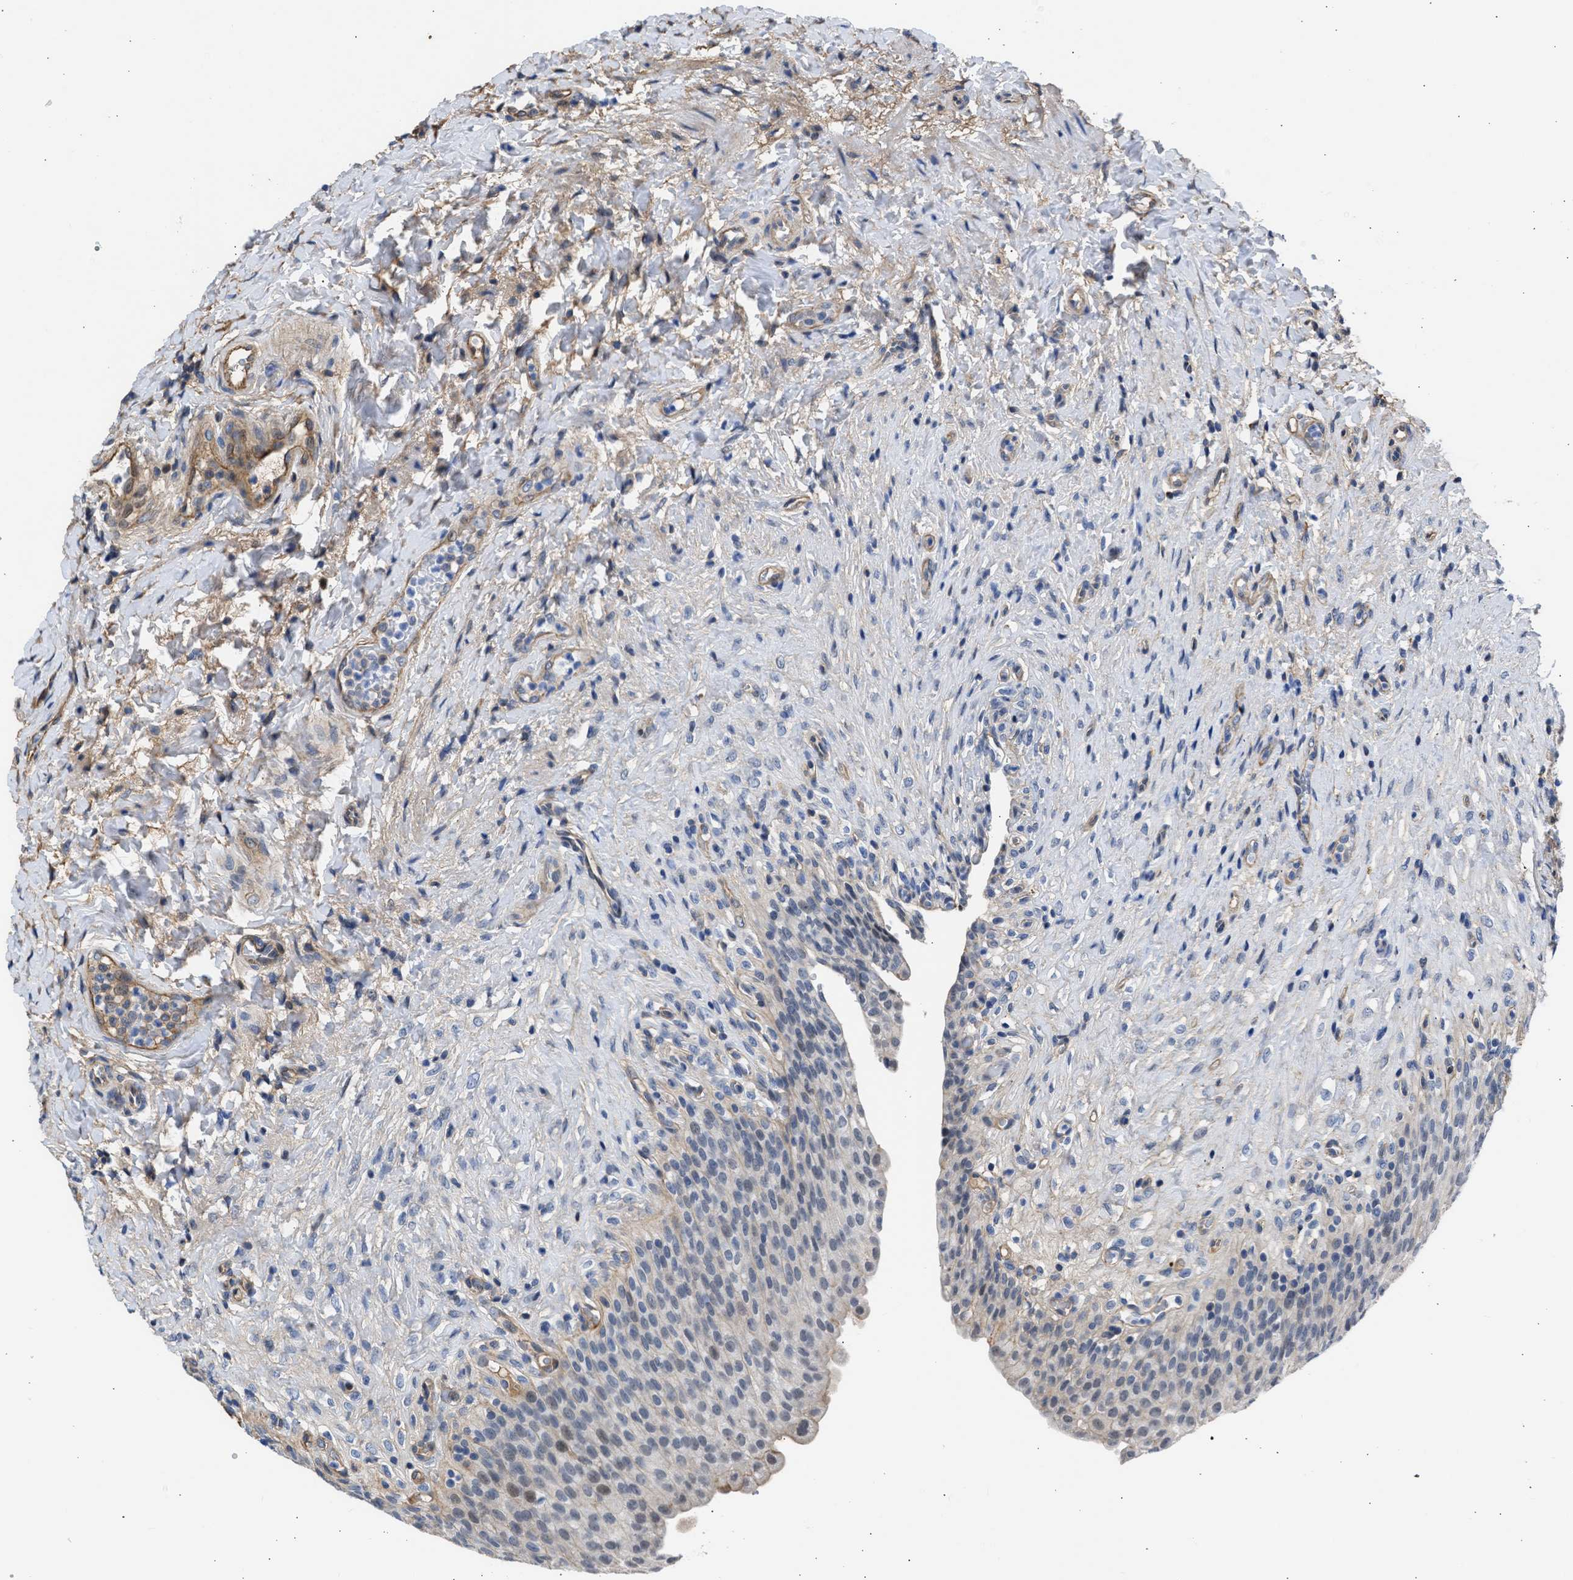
{"staining": {"intensity": "moderate", "quantity": "<25%", "location": "nuclear"}, "tissue": "urinary bladder", "cell_type": "Urothelial cells", "image_type": "normal", "snomed": [{"axis": "morphology", "description": "Urothelial carcinoma, High grade"}, {"axis": "topography", "description": "Urinary bladder"}], "caption": "The image demonstrates immunohistochemical staining of benign urinary bladder. There is moderate nuclear expression is appreciated in about <25% of urothelial cells.", "gene": "MAS1L", "patient": {"sex": "male", "age": 46}}